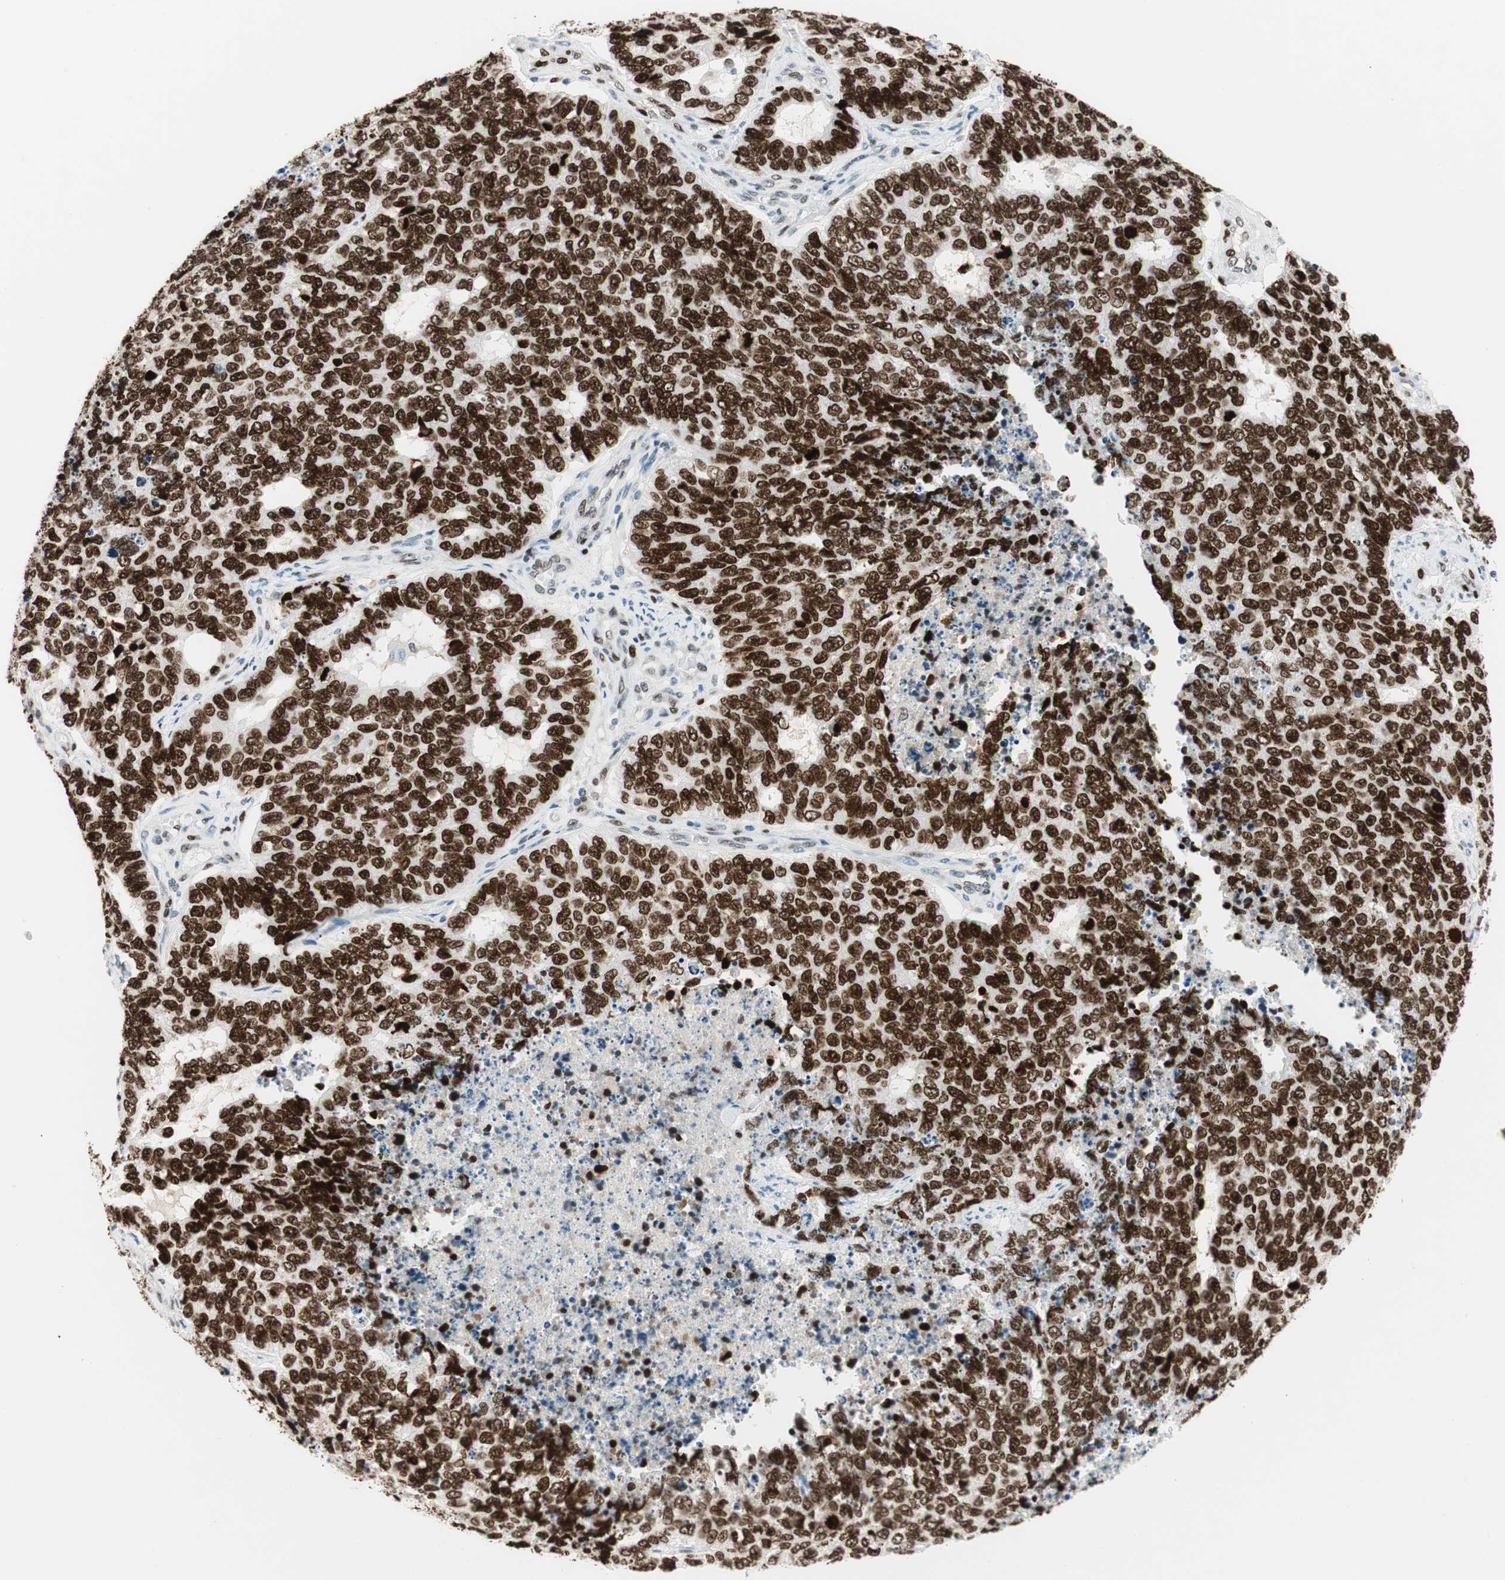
{"staining": {"intensity": "strong", "quantity": ">75%", "location": "nuclear"}, "tissue": "cervical cancer", "cell_type": "Tumor cells", "image_type": "cancer", "snomed": [{"axis": "morphology", "description": "Squamous cell carcinoma, NOS"}, {"axis": "topography", "description": "Cervix"}], "caption": "Immunohistochemical staining of cervical cancer shows strong nuclear protein staining in approximately >75% of tumor cells.", "gene": "EZH2", "patient": {"sex": "female", "age": 63}}